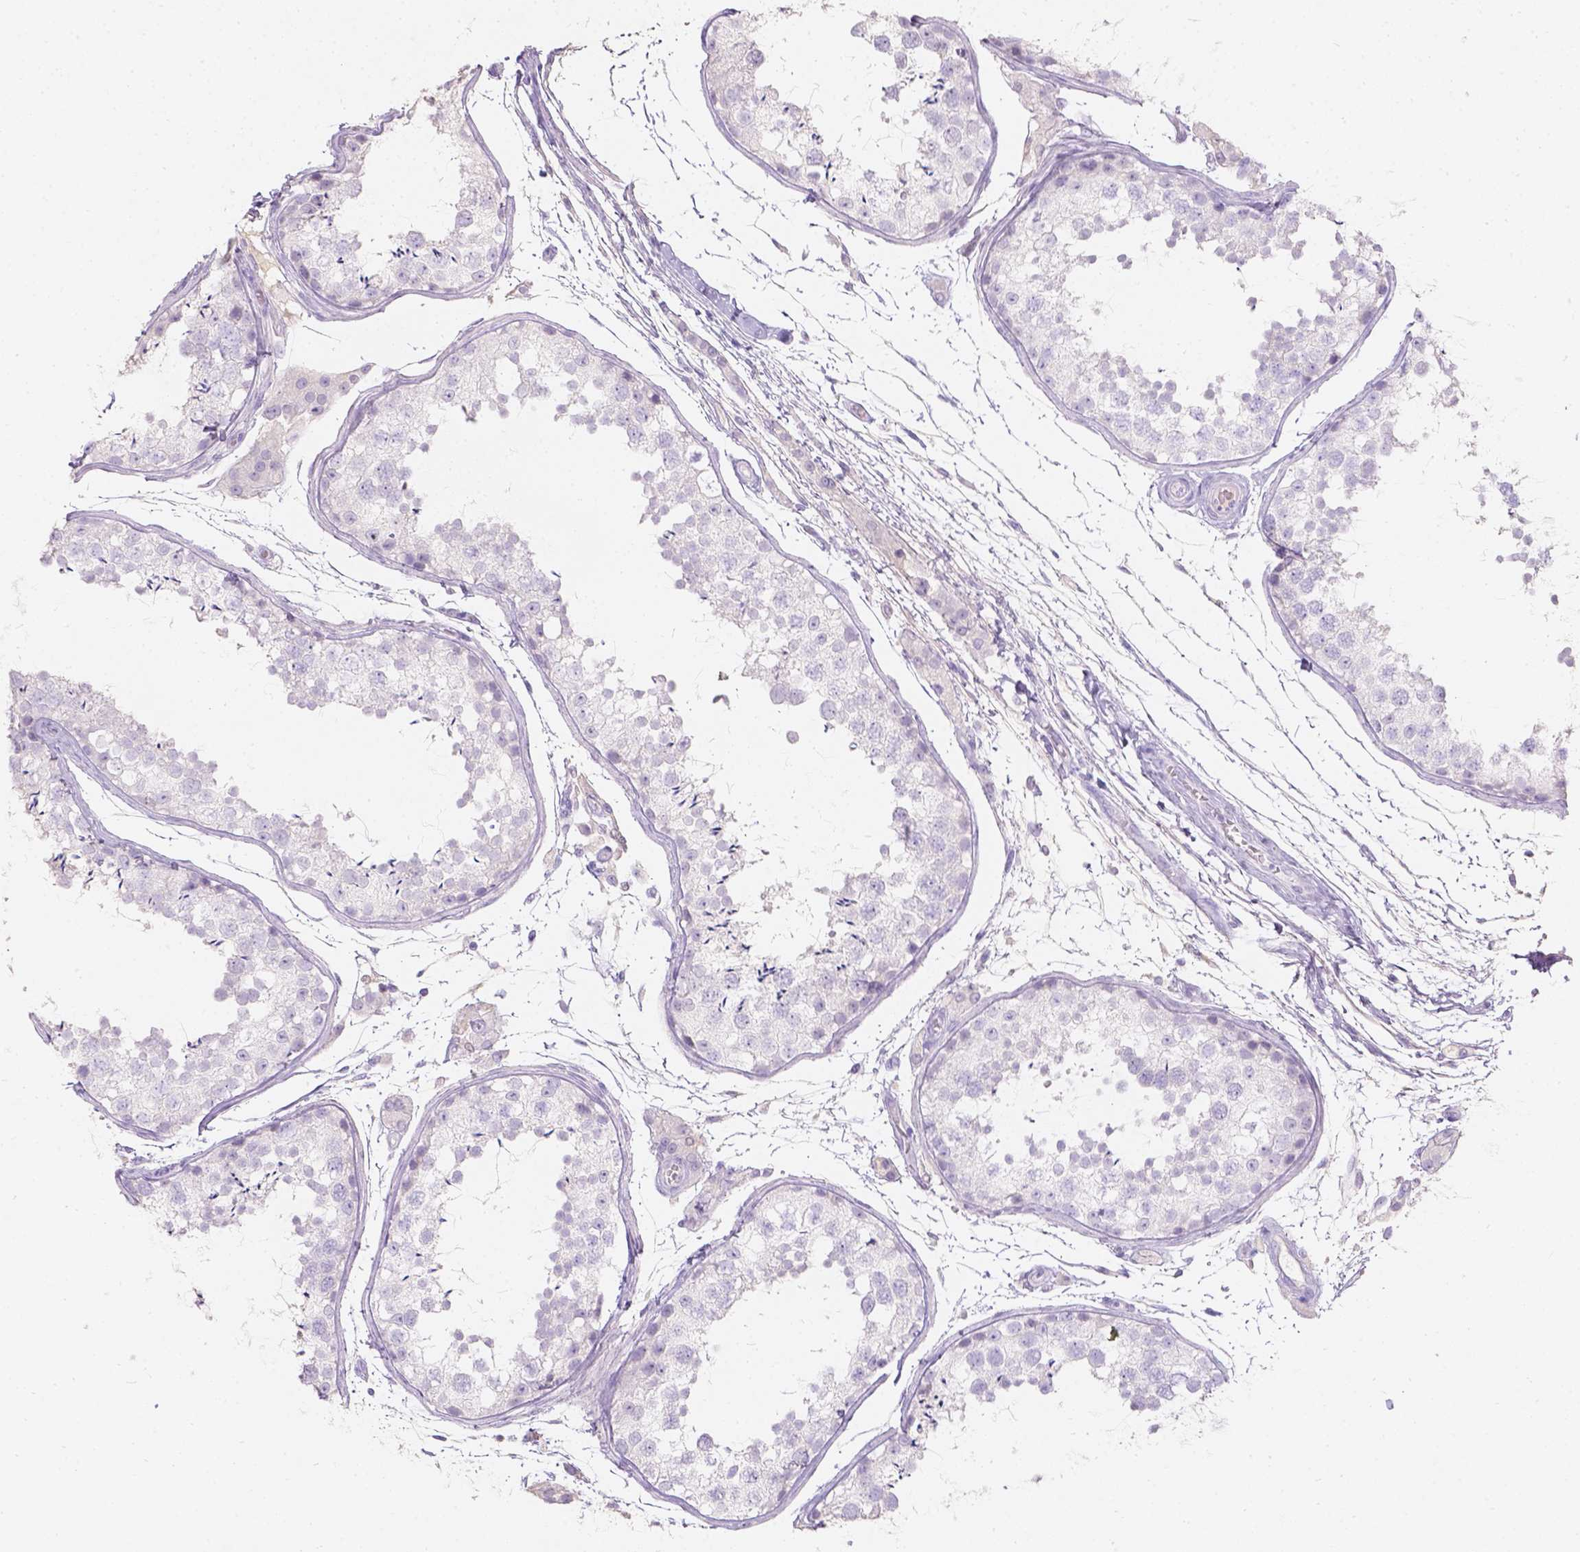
{"staining": {"intensity": "negative", "quantity": "none", "location": "none"}, "tissue": "testis", "cell_type": "Cells in seminiferous ducts", "image_type": "normal", "snomed": [{"axis": "morphology", "description": "Normal tissue, NOS"}, {"axis": "topography", "description": "Testis"}], "caption": "High power microscopy photomicrograph of an IHC photomicrograph of benign testis, revealing no significant positivity in cells in seminiferous ducts.", "gene": "GAL3ST2", "patient": {"sex": "male", "age": 29}}